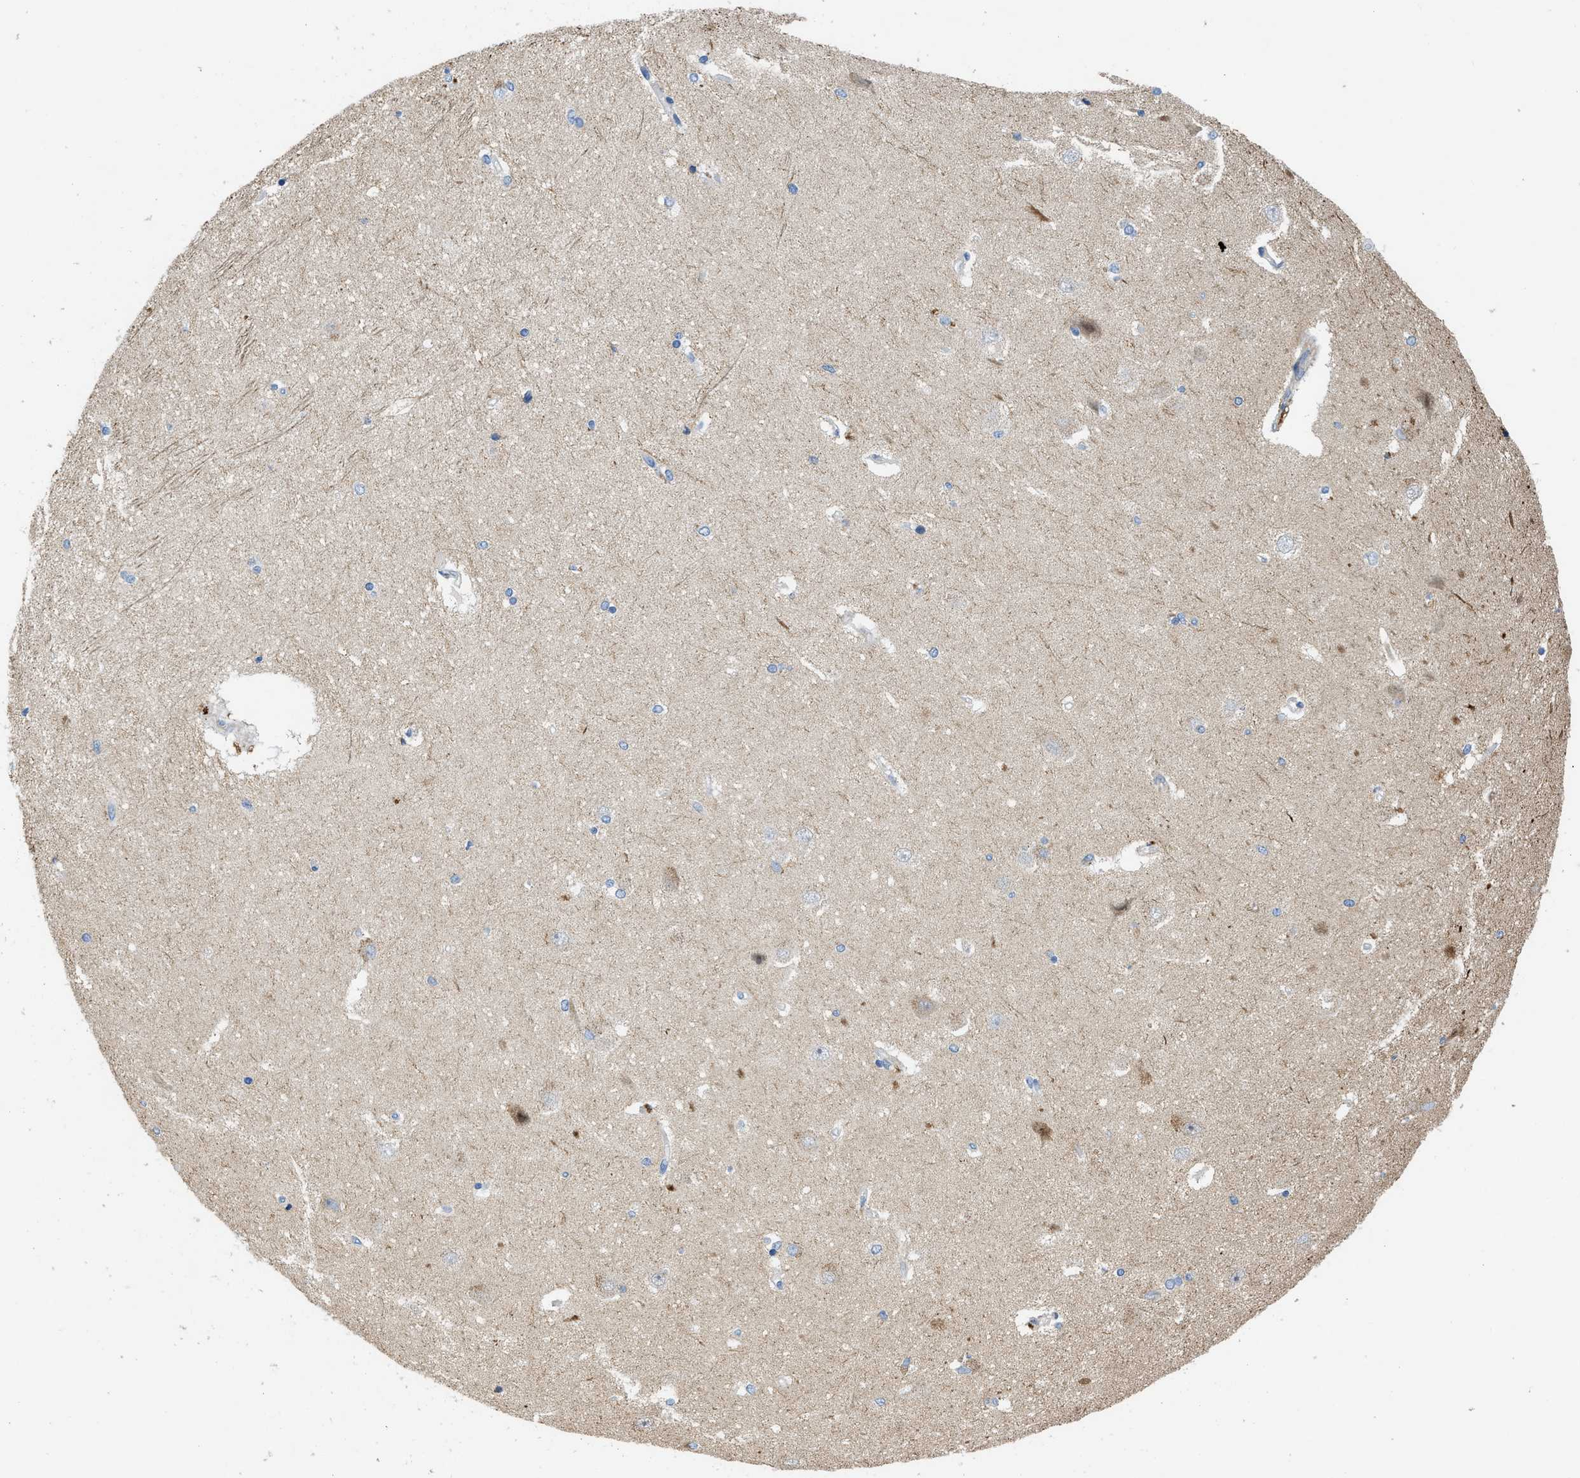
{"staining": {"intensity": "negative", "quantity": "none", "location": "none"}, "tissue": "hippocampus", "cell_type": "Glial cells", "image_type": "normal", "snomed": [{"axis": "morphology", "description": "Normal tissue, NOS"}, {"axis": "topography", "description": "Hippocampus"}], "caption": "Immunohistochemical staining of unremarkable hippocampus reveals no significant positivity in glial cells.", "gene": "TMEM248", "patient": {"sex": "female", "age": 54}}